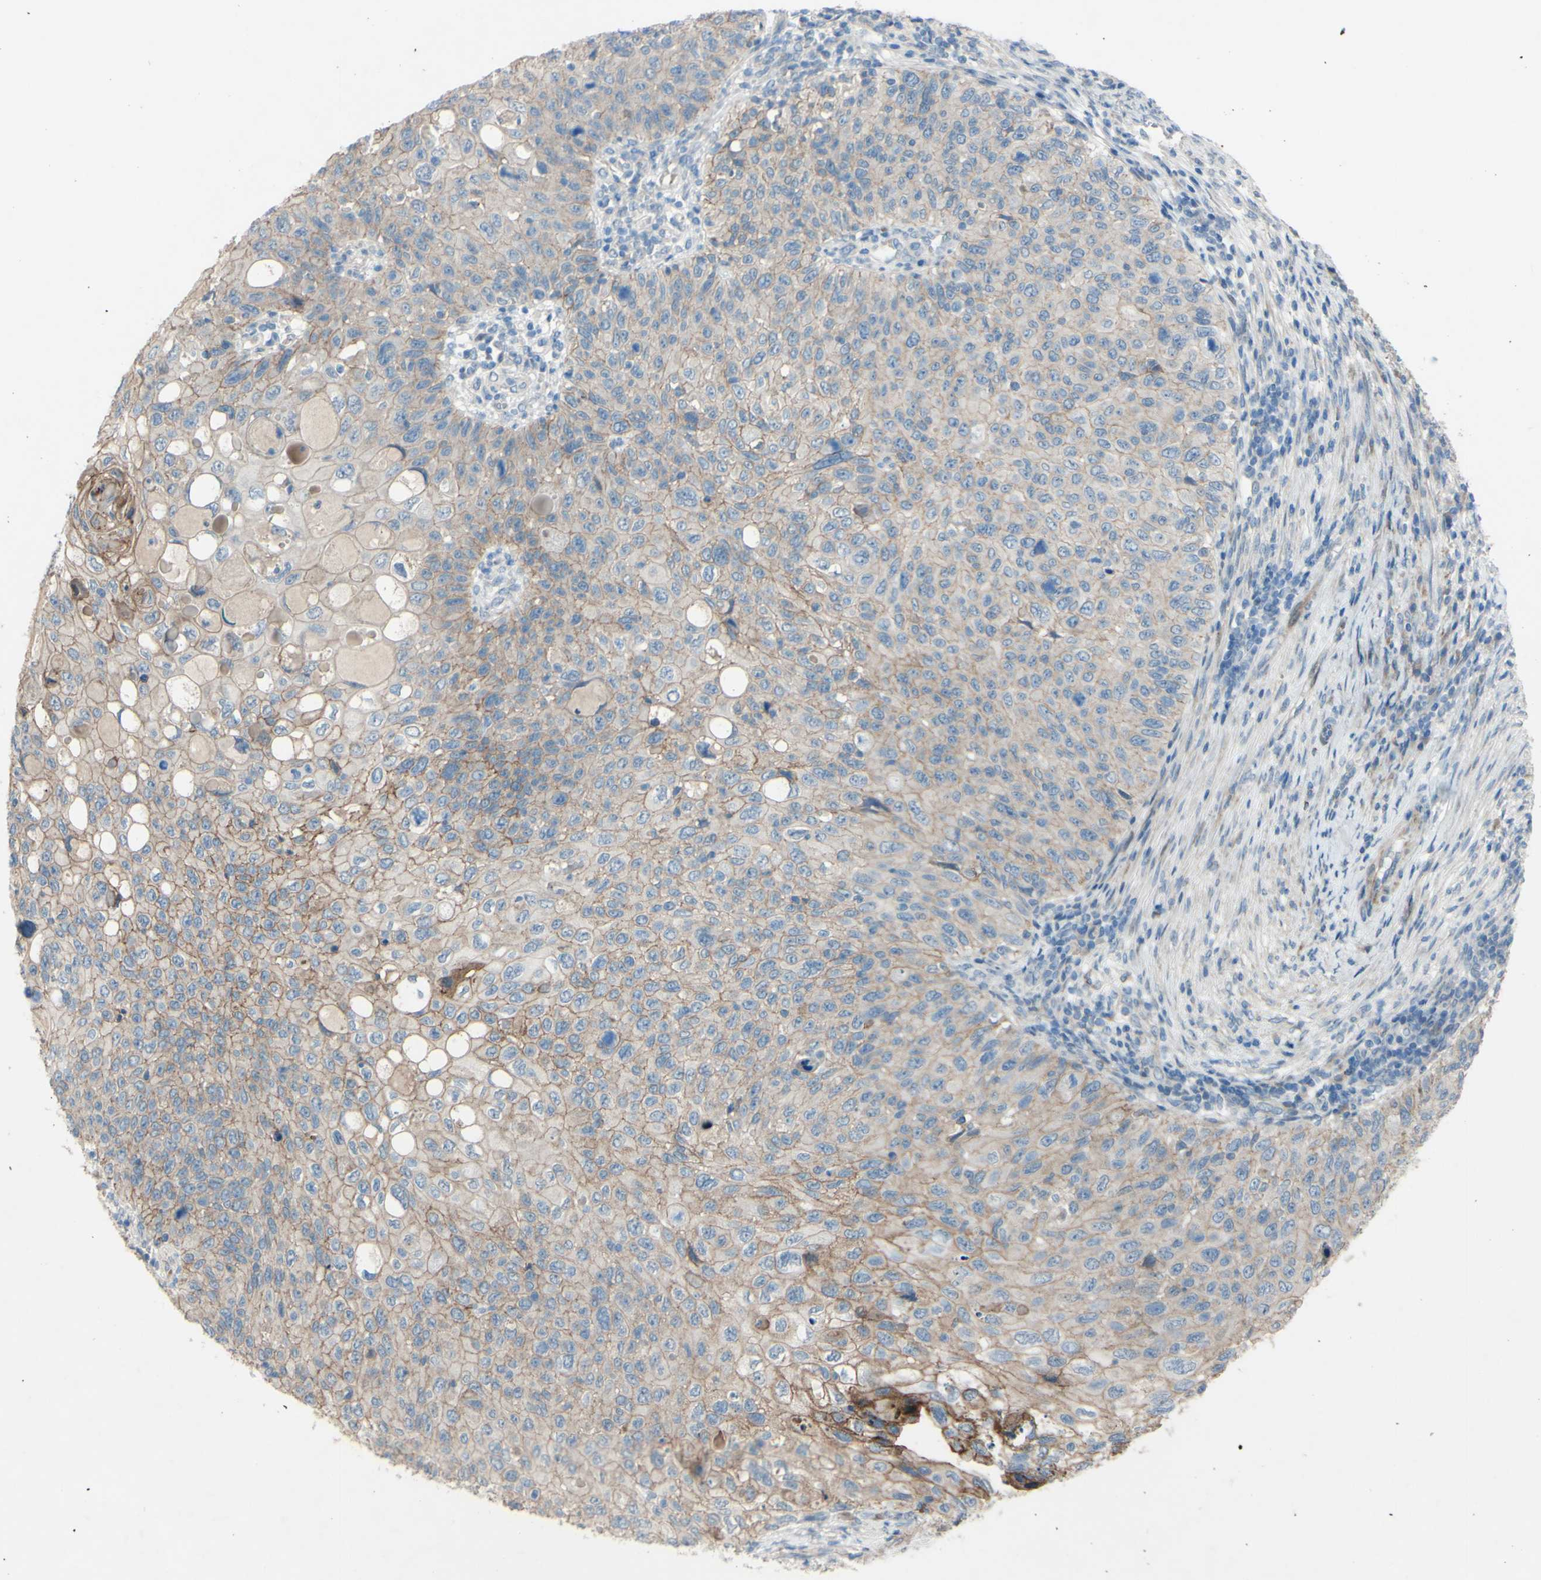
{"staining": {"intensity": "weak", "quantity": ">75%", "location": "cytoplasmic/membranous"}, "tissue": "cervical cancer", "cell_type": "Tumor cells", "image_type": "cancer", "snomed": [{"axis": "morphology", "description": "Squamous cell carcinoma, NOS"}, {"axis": "topography", "description": "Cervix"}], "caption": "Brown immunohistochemical staining in cervical squamous cell carcinoma displays weak cytoplasmic/membranous positivity in approximately >75% of tumor cells.", "gene": "CDCP1", "patient": {"sex": "female", "age": 70}}